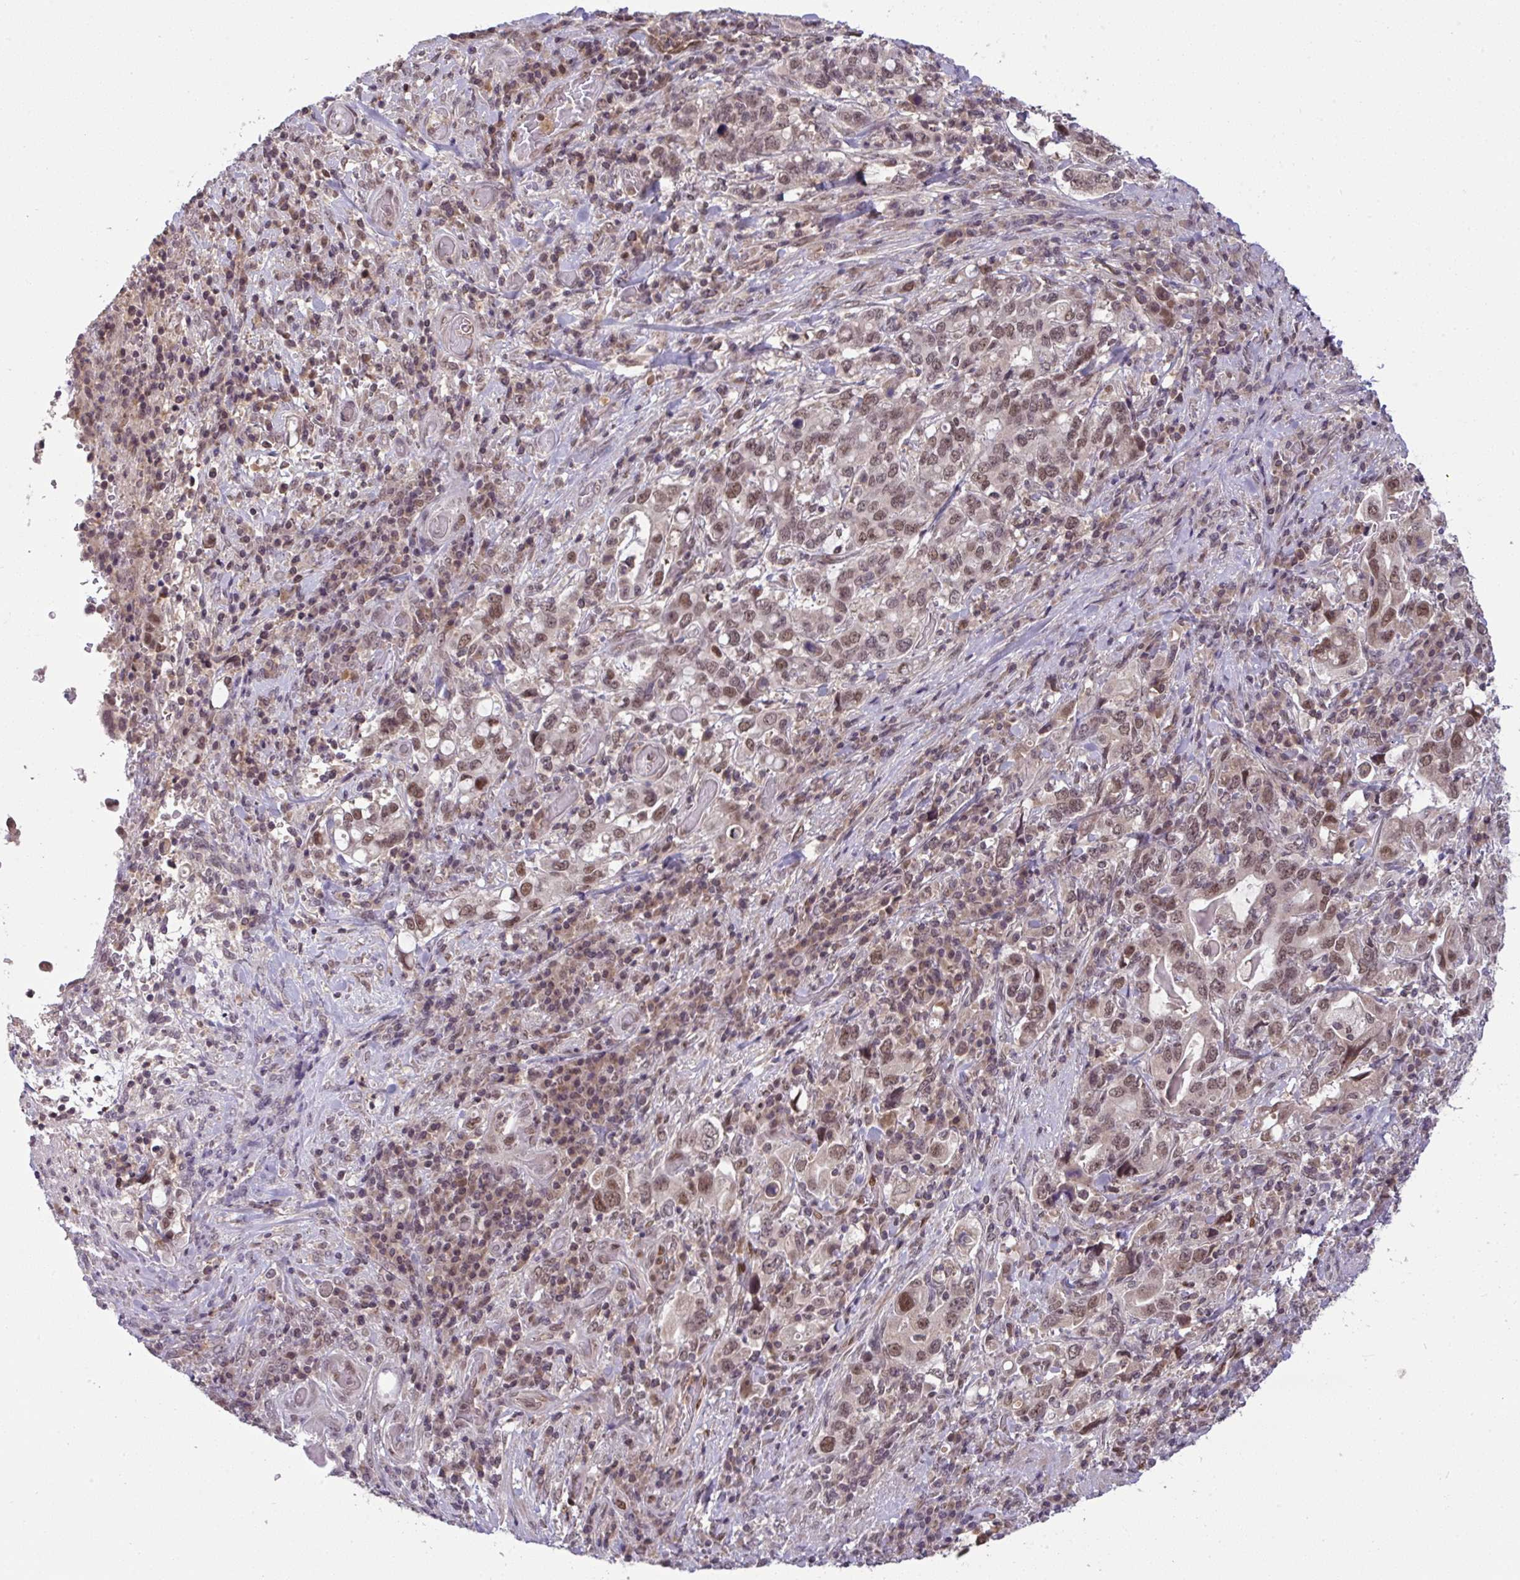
{"staining": {"intensity": "moderate", "quantity": ">75%", "location": "nuclear"}, "tissue": "stomach cancer", "cell_type": "Tumor cells", "image_type": "cancer", "snomed": [{"axis": "morphology", "description": "Adenocarcinoma, NOS"}, {"axis": "topography", "description": "Stomach, upper"}, {"axis": "topography", "description": "Stomach"}], "caption": "The micrograph displays immunohistochemical staining of stomach cancer (adenocarcinoma). There is moderate nuclear positivity is present in about >75% of tumor cells.", "gene": "KLF2", "patient": {"sex": "male", "age": 62}}